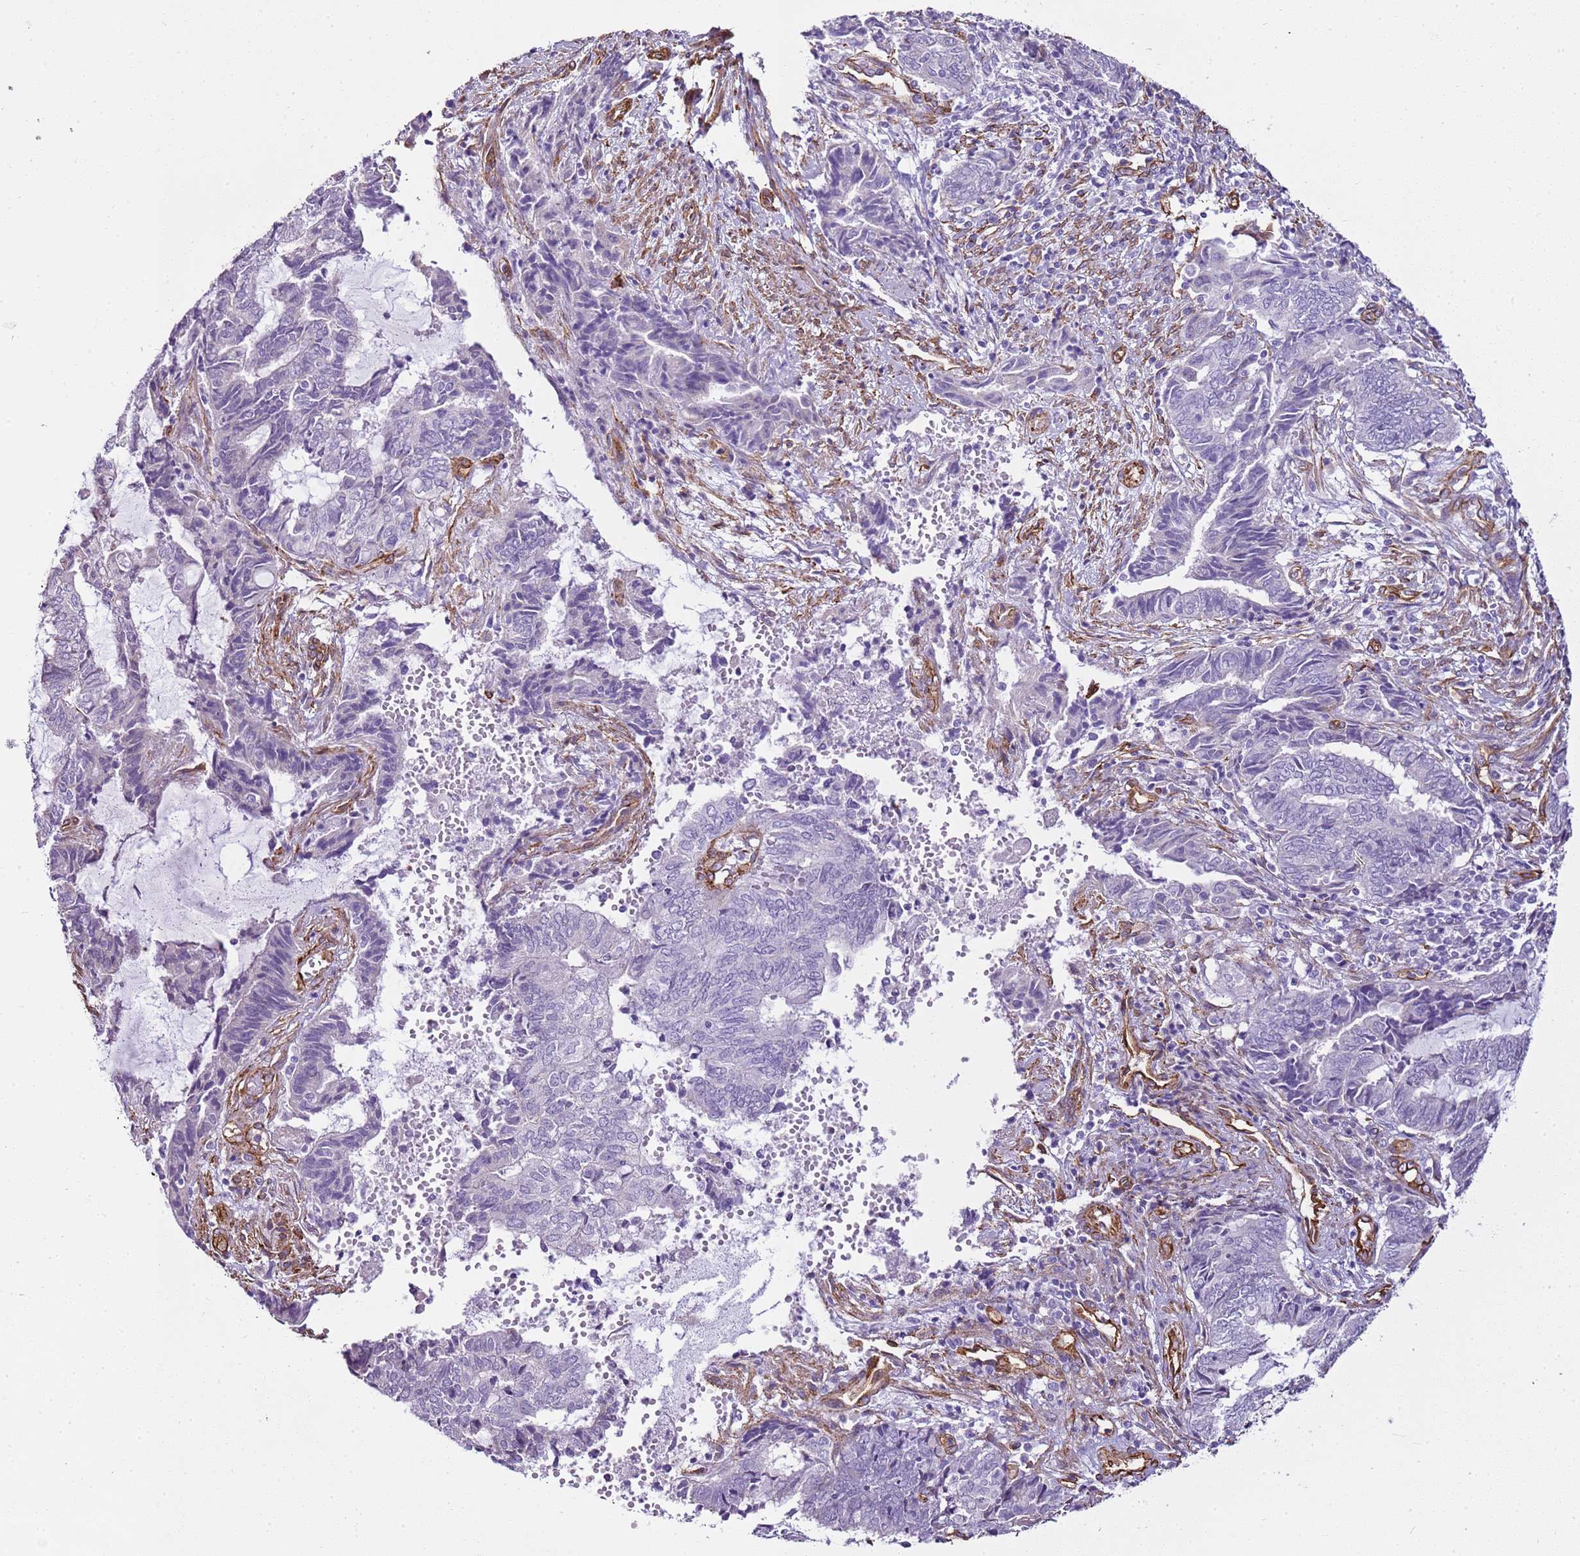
{"staining": {"intensity": "negative", "quantity": "none", "location": "none"}, "tissue": "endometrial cancer", "cell_type": "Tumor cells", "image_type": "cancer", "snomed": [{"axis": "morphology", "description": "Adenocarcinoma, NOS"}, {"axis": "topography", "description": "Uterus"}, {"axis": "topography", "description": "Endometrium"}], "caption": "Immunohistochemical staining of adenocarcinoma (endometrial) demonstrates no significant expression in tumor cells.", "gene": "CTDSPL", "patient": {"sex": "female", "age": 70}}